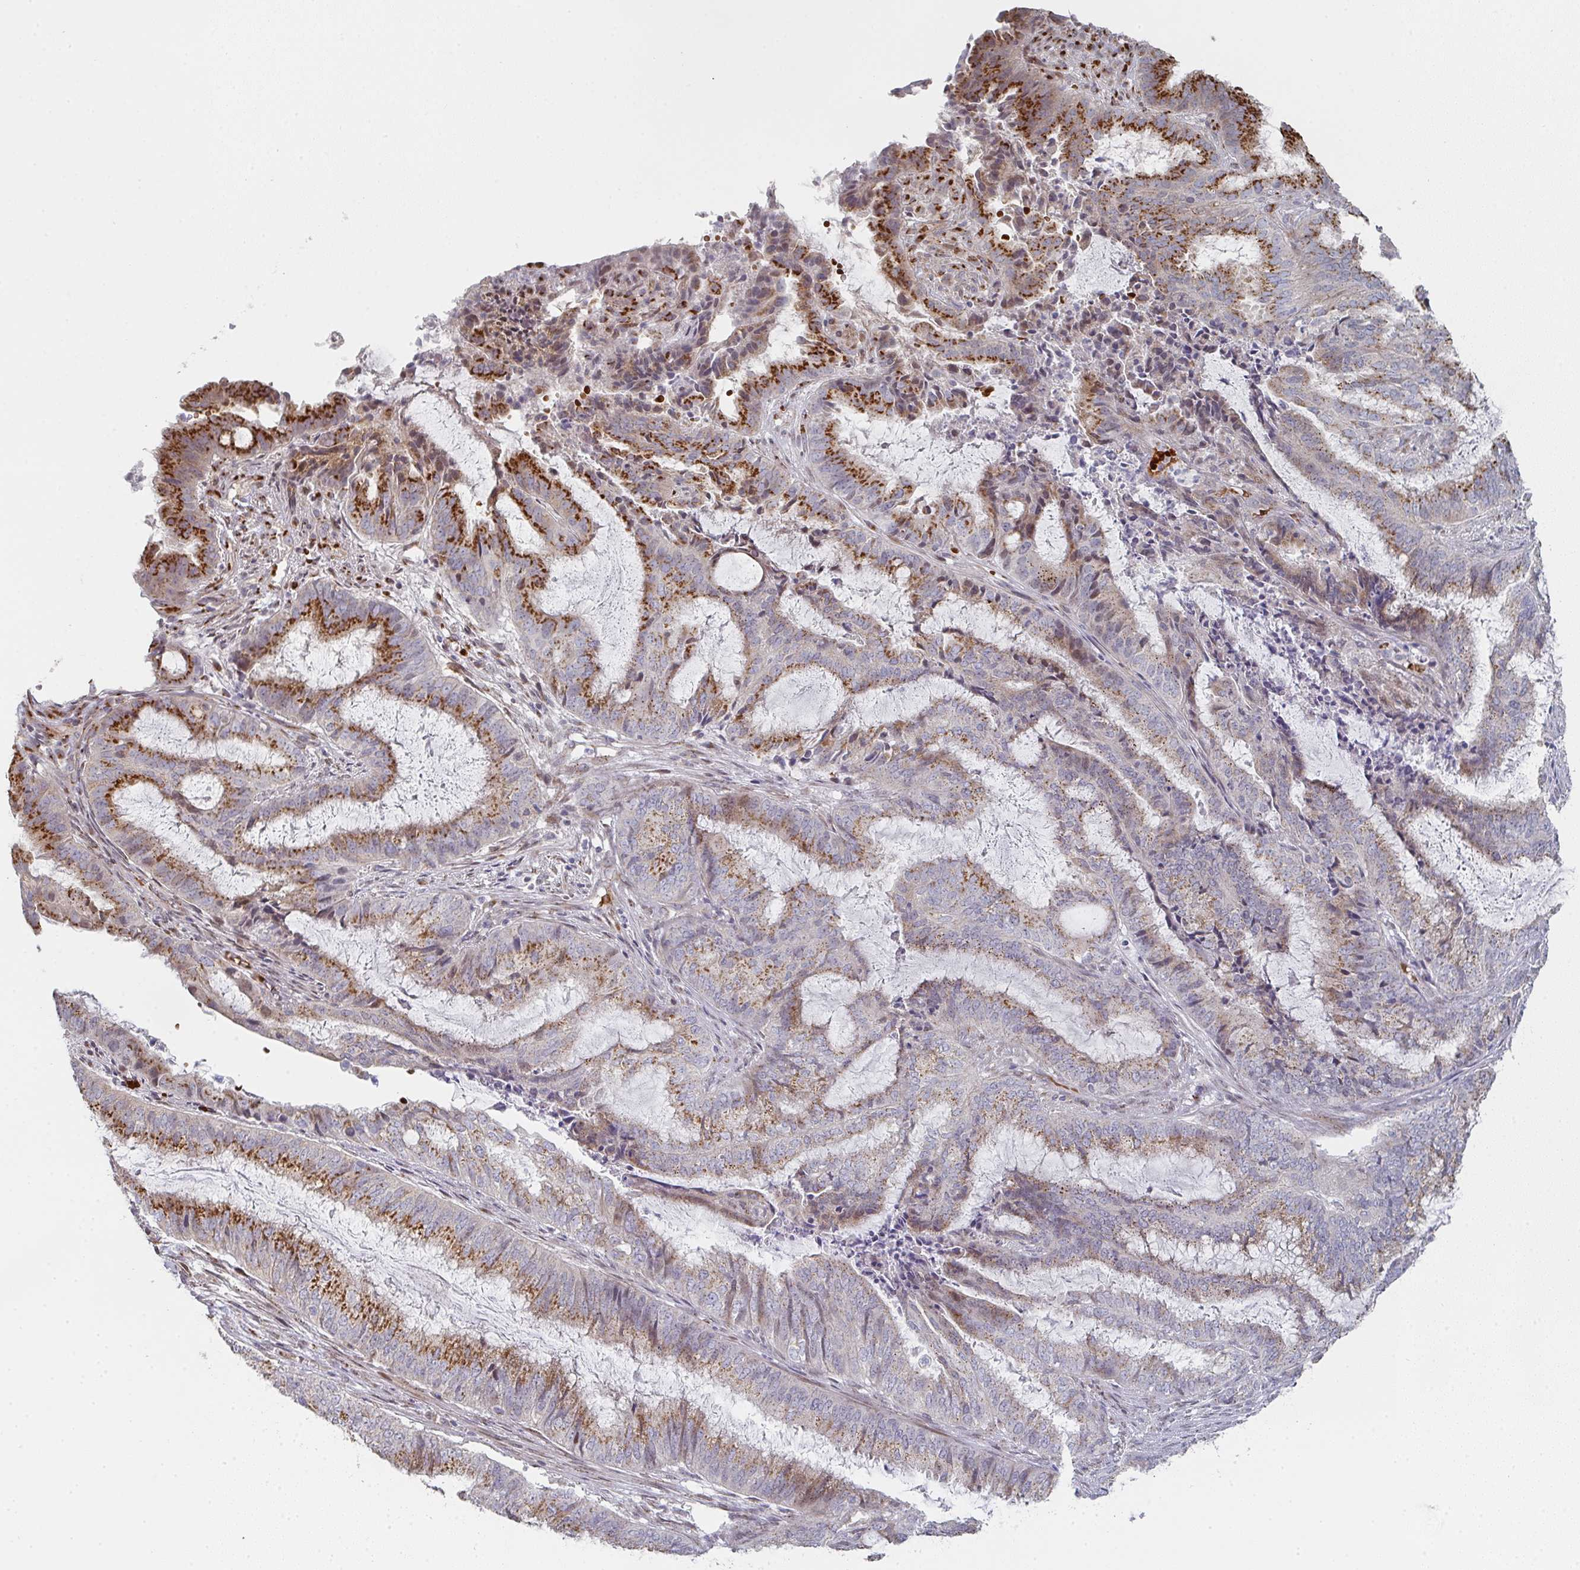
{"staining": {"intensity": "strong", "quantity": "25%-75%", "location": "cytoplasmic/membranous"}, "tissue": "endometrial cancer", "cell_type": "Tumor cells", "image_type": "cancer", "snomed": [{"axis": "morphology", "description": "Adenocarcinoma, NOS"}, {"axis": "topography", "description": "Endometrium"}], "caption": "A brown stain highlights strong cytoplasmic/membranous expression of a protein in endometrial adenocarcinoma tumor cells.", "gene": "ZNF526", "patient": {"sex": "female", "age": 51}}